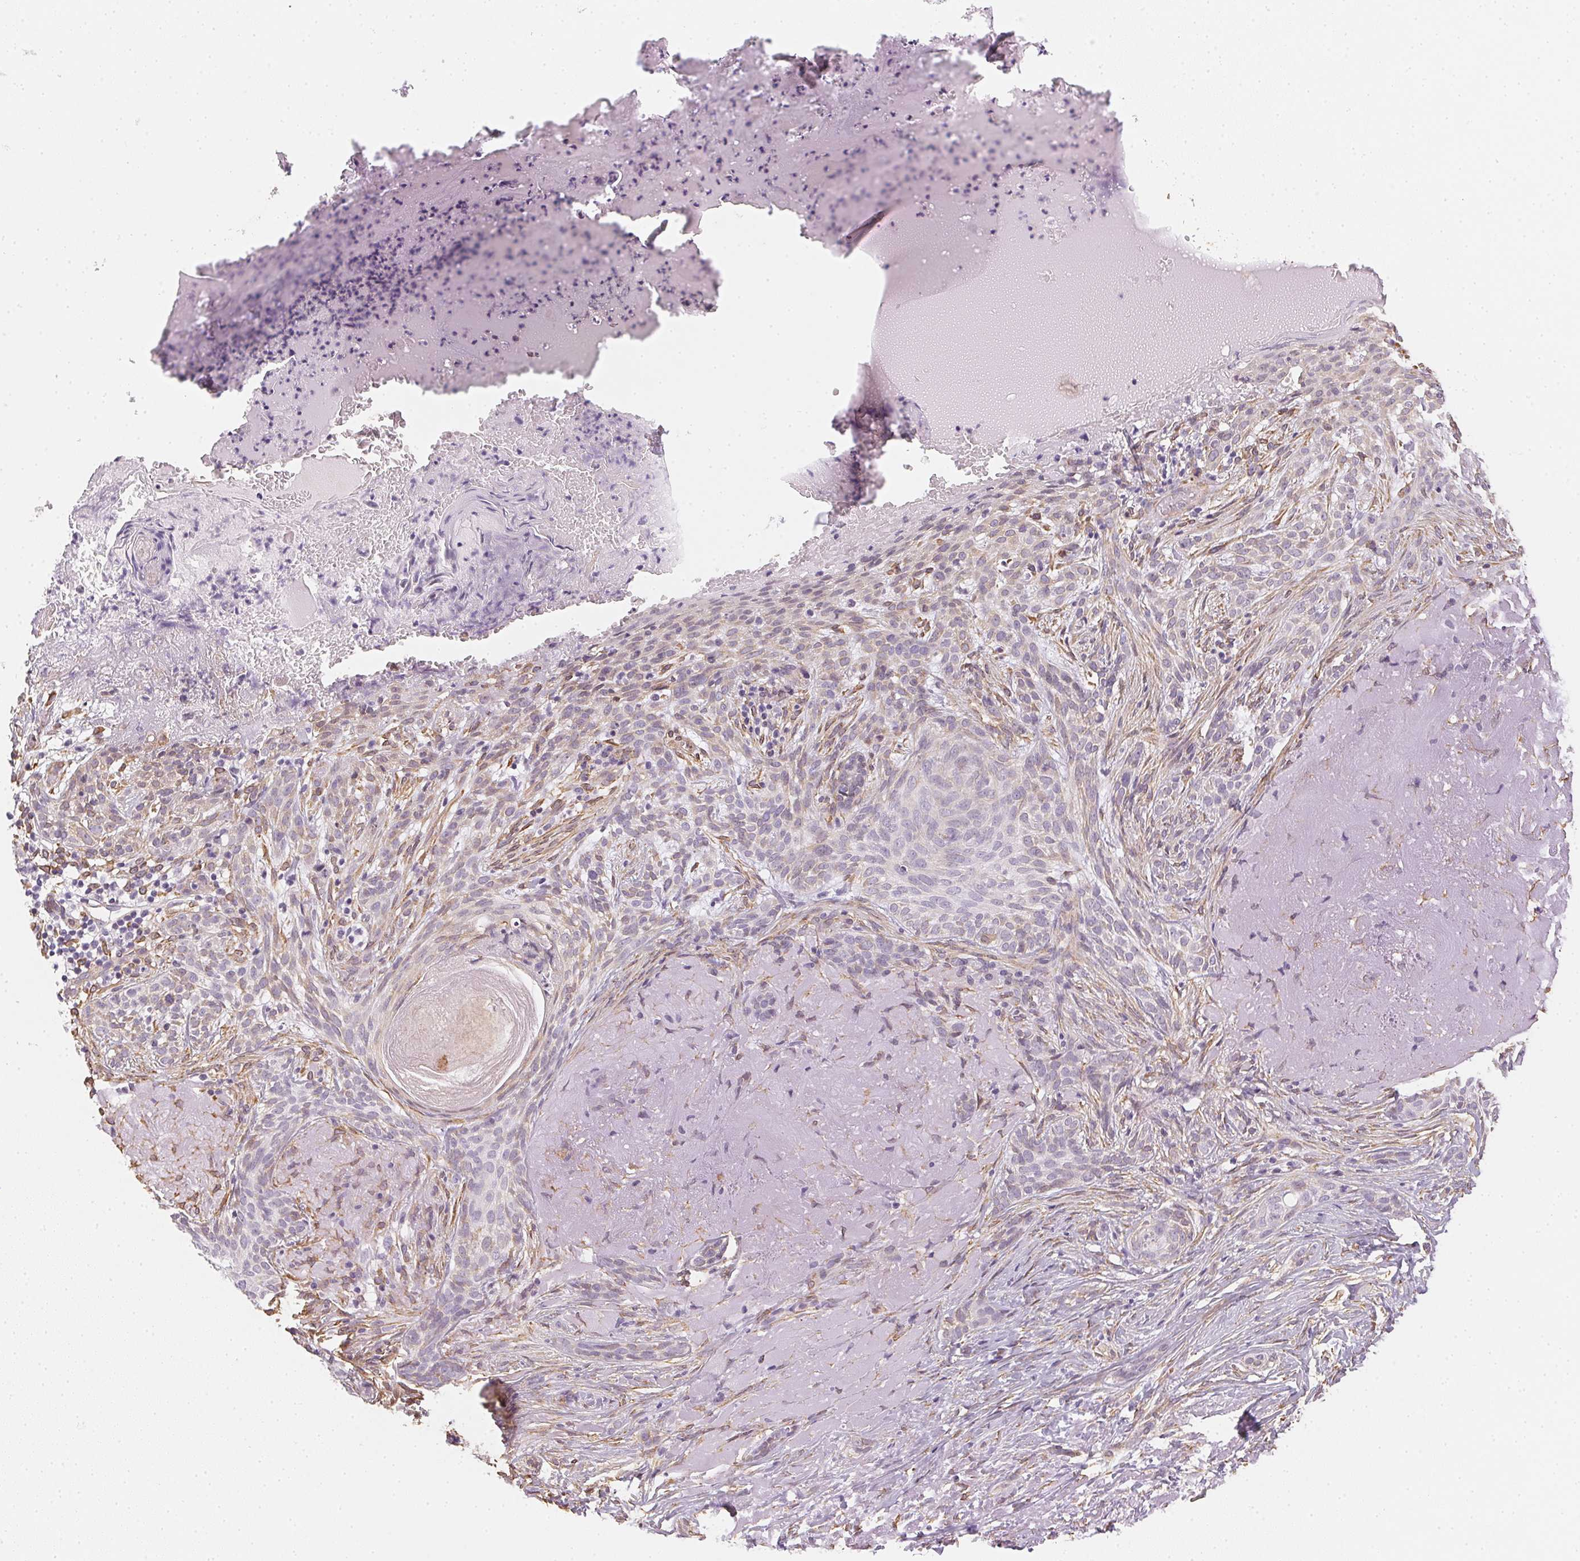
{"staining": {"intensity": "negative", "quantity": "none", "location": "none"}, "tissue": "skin cancer", "cell_type": "Tumor cells", "image_type": "cancer", "snomed": [{"axis": "morphology", "description": "Basal cell carcinoma"}, {"axis": "topography", "description": "Skin"}], "caption": "This is an immunohistochemistry image of human basal cell carcinoma (skin). There is no positivity in tumor cells.", "gene": "RSBN1", "patient": {"sex": "male", "age": 84}}